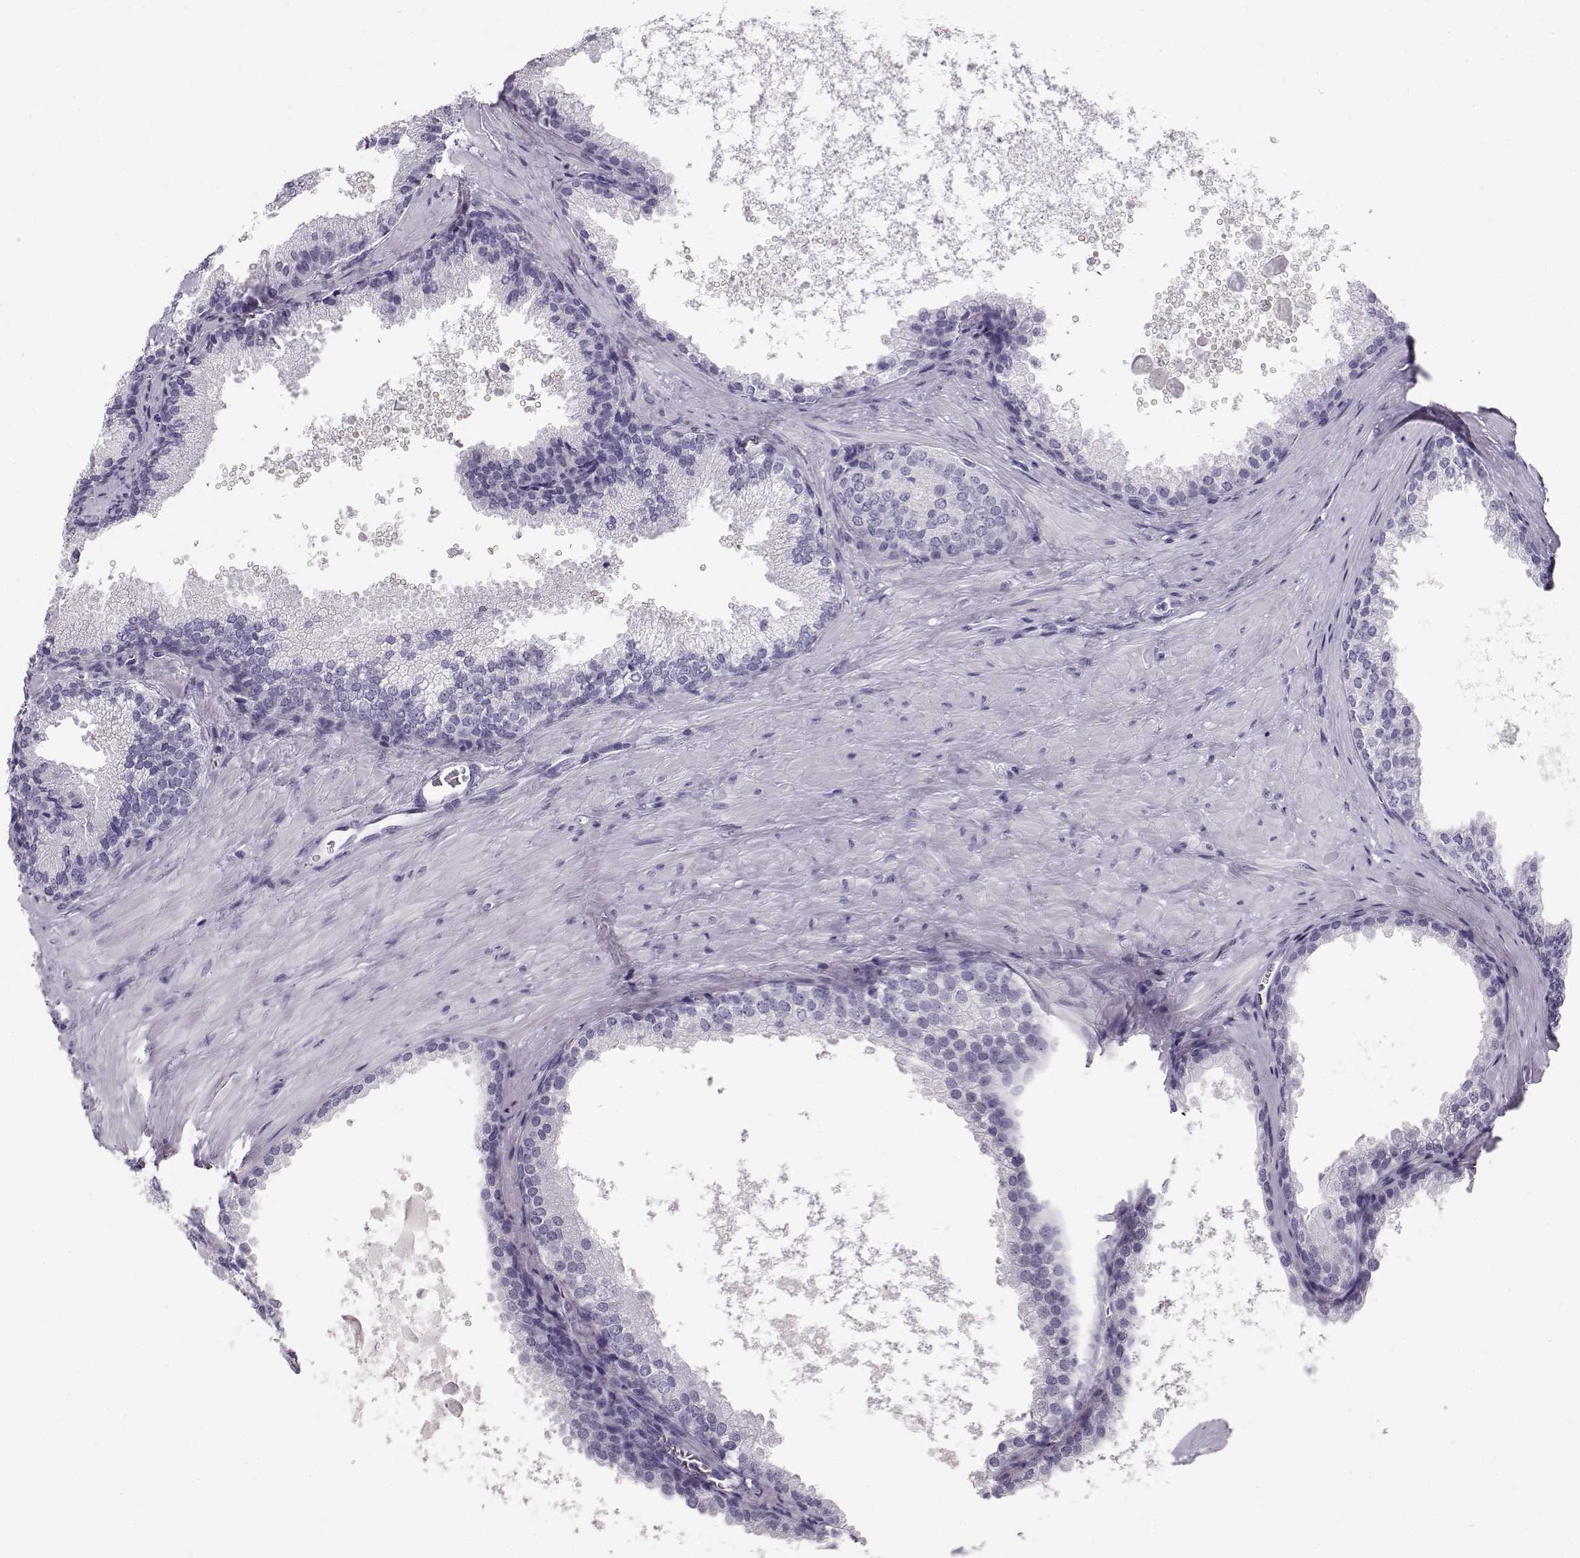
{"staining": {"intensity": "negative", "quantity": "none", "location": "none"}, "tissue": "prostate cancer", "cell_type": "Tumor cells", "image_type": "cancer", "snomed": [{"axis": "morphology", "description": "Adenocarcinoma, Low grade"}, {"axis": "topography", "description": "Prostate"}], "caption": "An IHC histopathology image of prostate cancer is shown. There is no staining in tumor cells of prostate cancer.", "gene": "MAGEC1", "patient": {"sex": "male", "age": 56}}